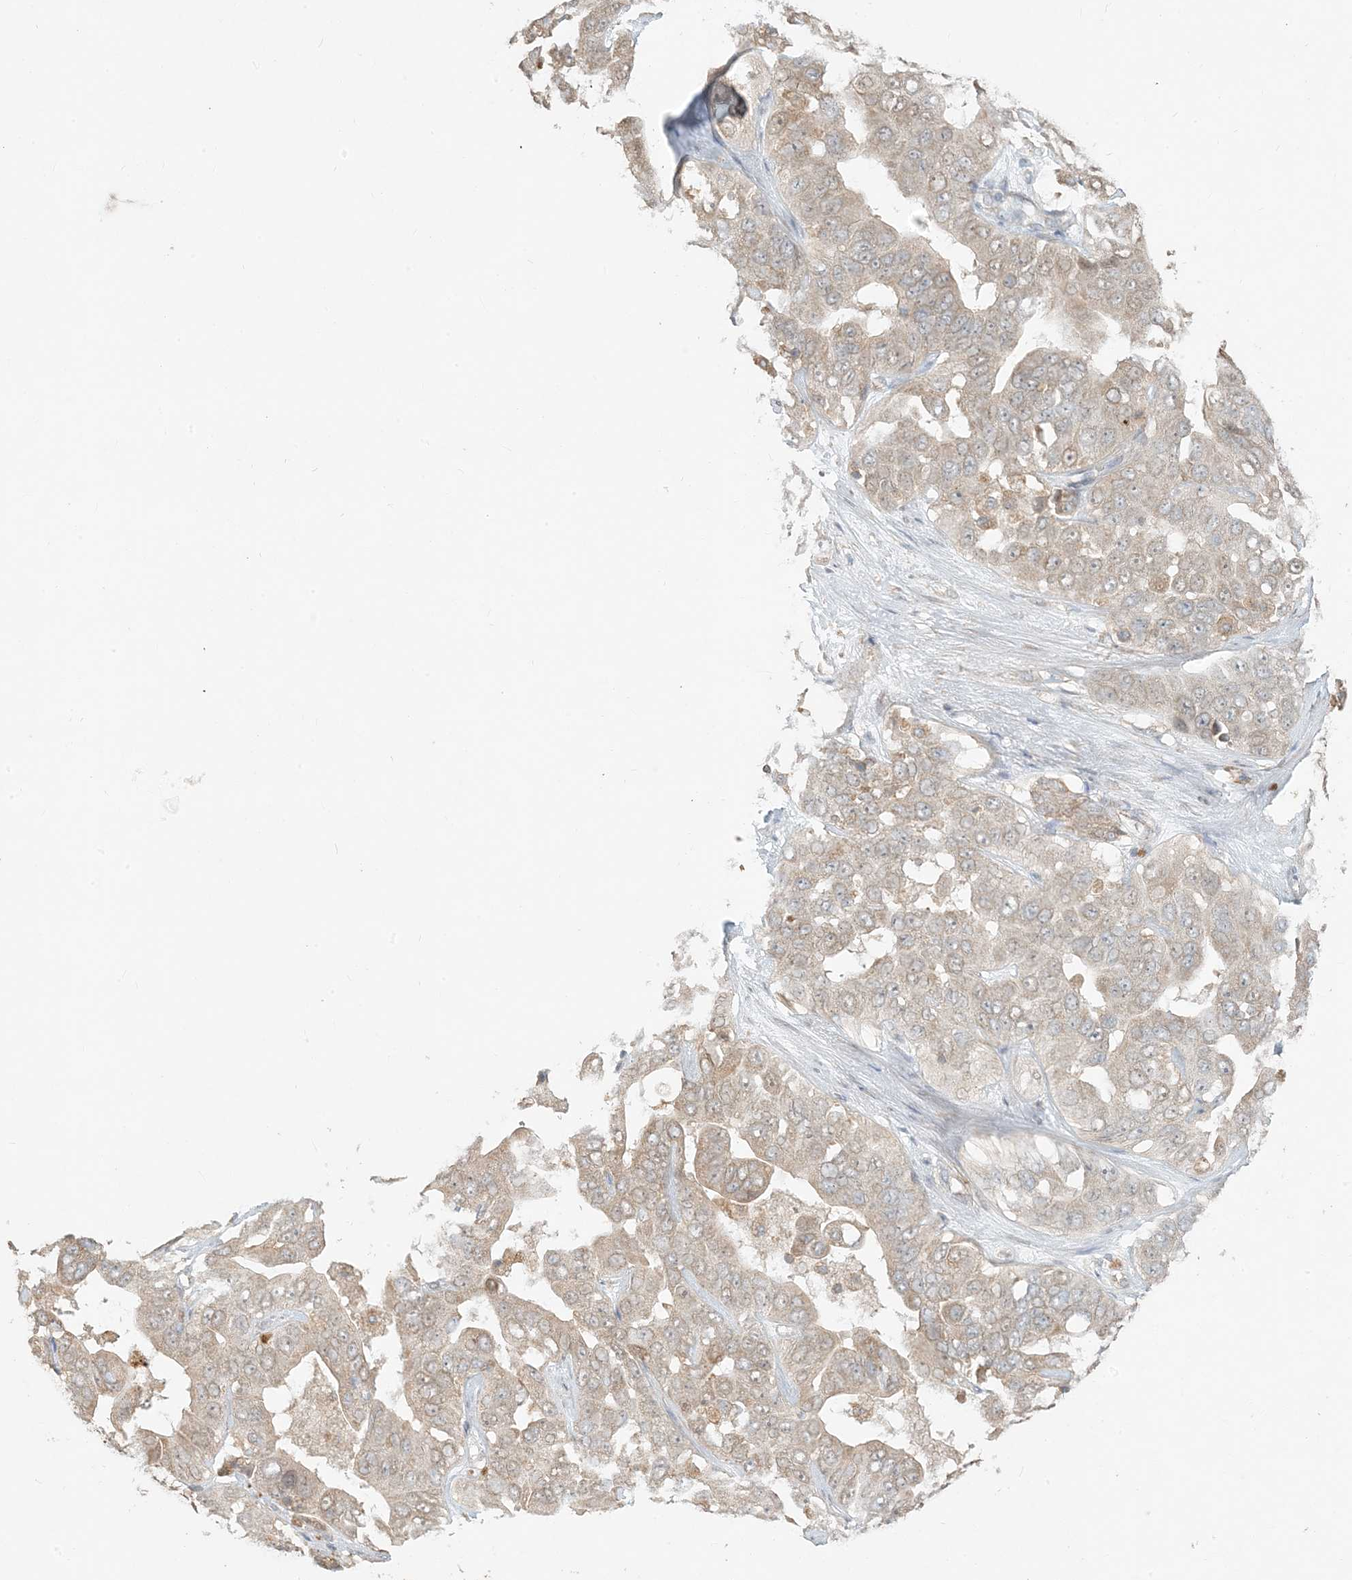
{"staining": {"intensity": "moderate", "quantity": ">75%", "location": "cytoplasmic/membranous"}, "tissue": "liver cancer", "cell_type": "Tumor cells", "image_type": "cancer", "snomed": [{"axis": "morphology", "description": "Cholangiocarcinoma"}, {"axis": "topography", "description": "Liver"}], "caption": "Immunohistochemistry micrograph of neoplastic tissue: liver cancer (cholangiocarcinoma) stained using immunohistochemistry (IHC) shows medium levels of moderate protein expression localized specifically in the cytoplasmic/membranous of tumor cells, appearing as a cytoplasmic/membranous brown color.", "gene": "MCOLN1", "patient": {"sex": "female", "age": 52}}